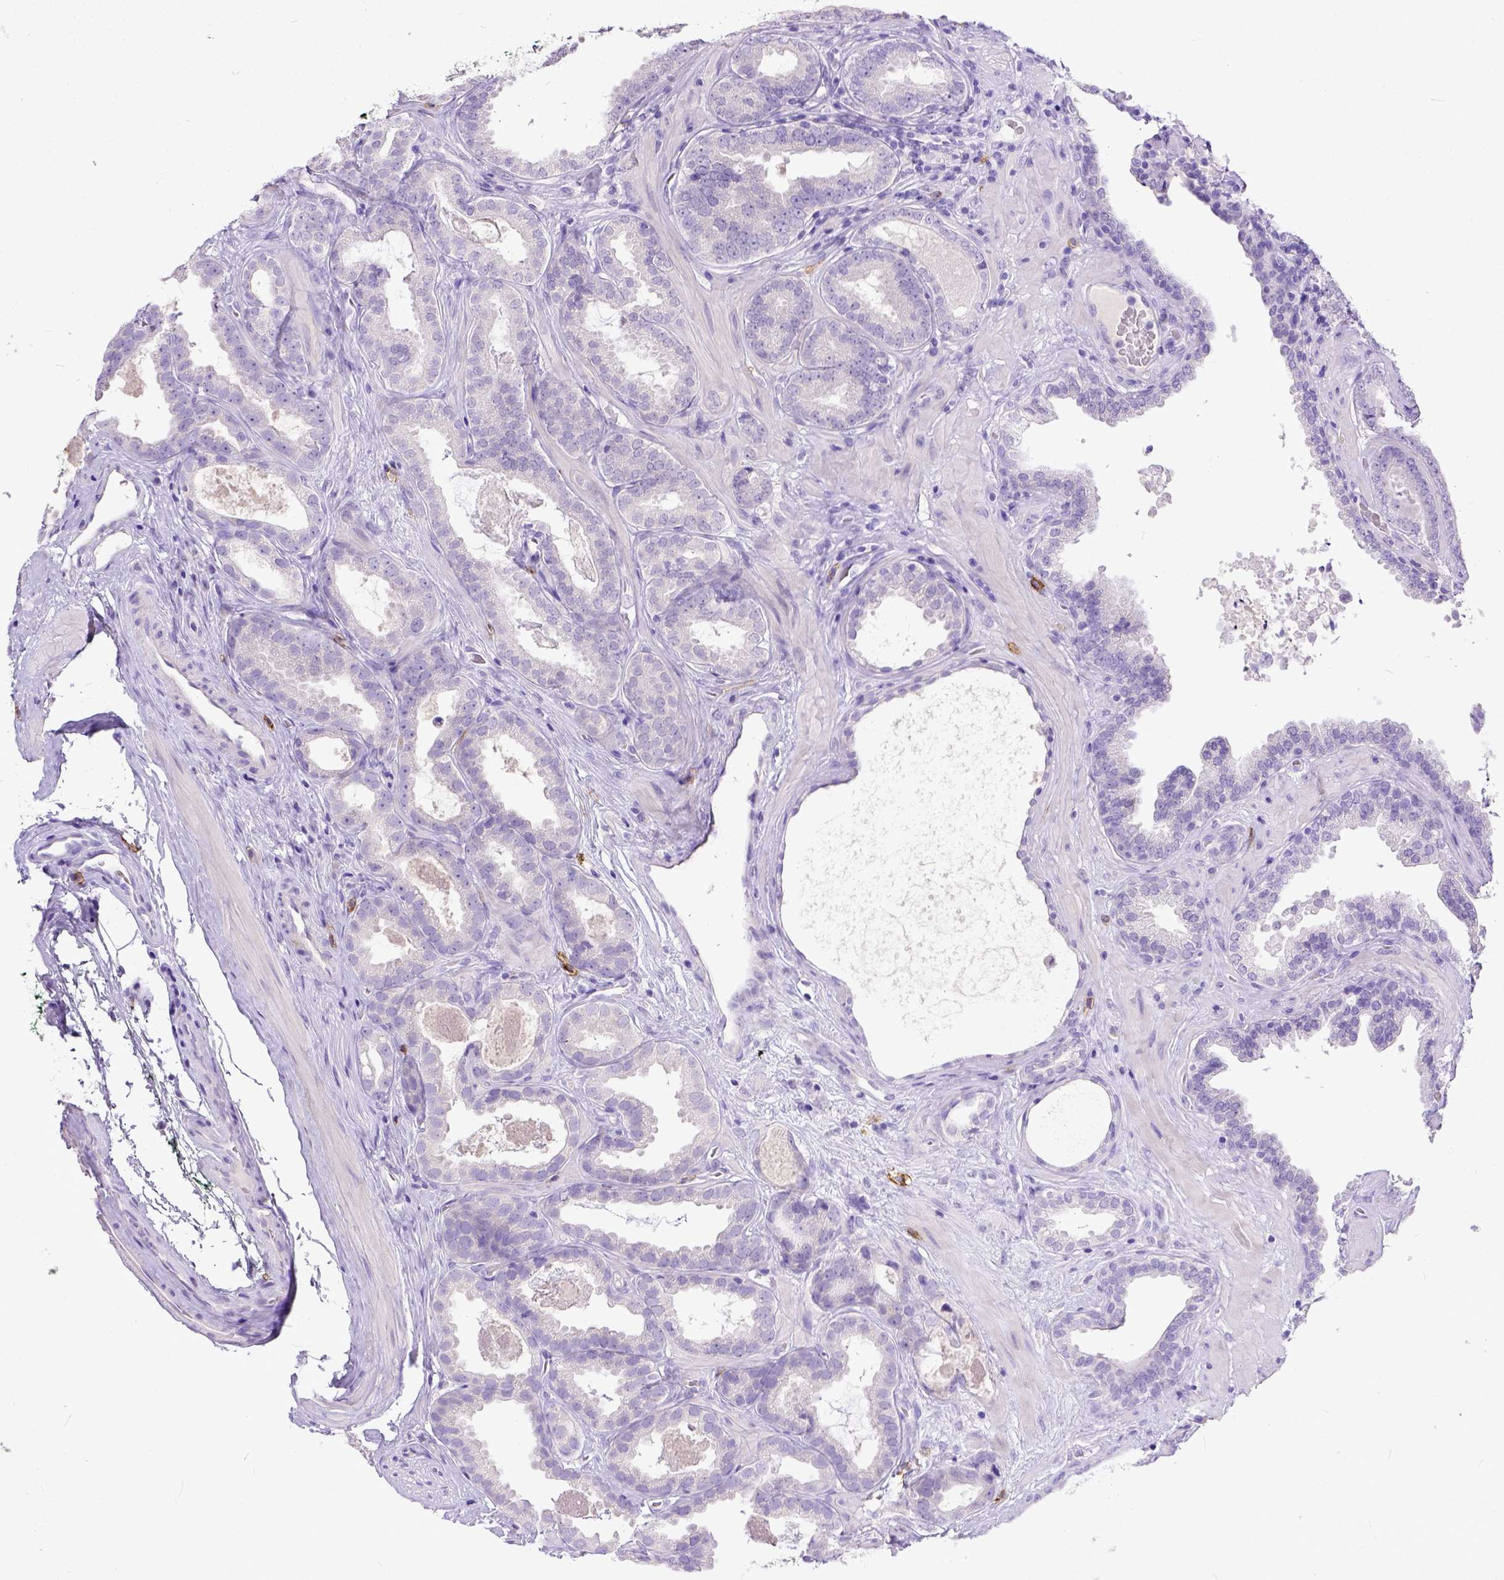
{"staining": {"intensity": "negative", "quantity": "none", "location": "none"}, "tissue": "prostate cancer", "cell_type": "Tumor cells", "image_type": "cancer", "snomed": [{"axis": "morphology", "description": "Adenocarcinoma, NOS"}, {"axis": "topography", "description": "Prostate"}], "caption": "DAB (3,3'-diaminobenzidine) immunohistochemical staining of human prostate cancer (adenocarcinoma) reveals no significant staining in tumor cells. (Brightfield microscopy of DAB (3,3'-diaminobenzidine) immunohistochemistry (IHC) at high magnification).", "gene": "KIT", "patient": {"sex": "male", "age": 64}}